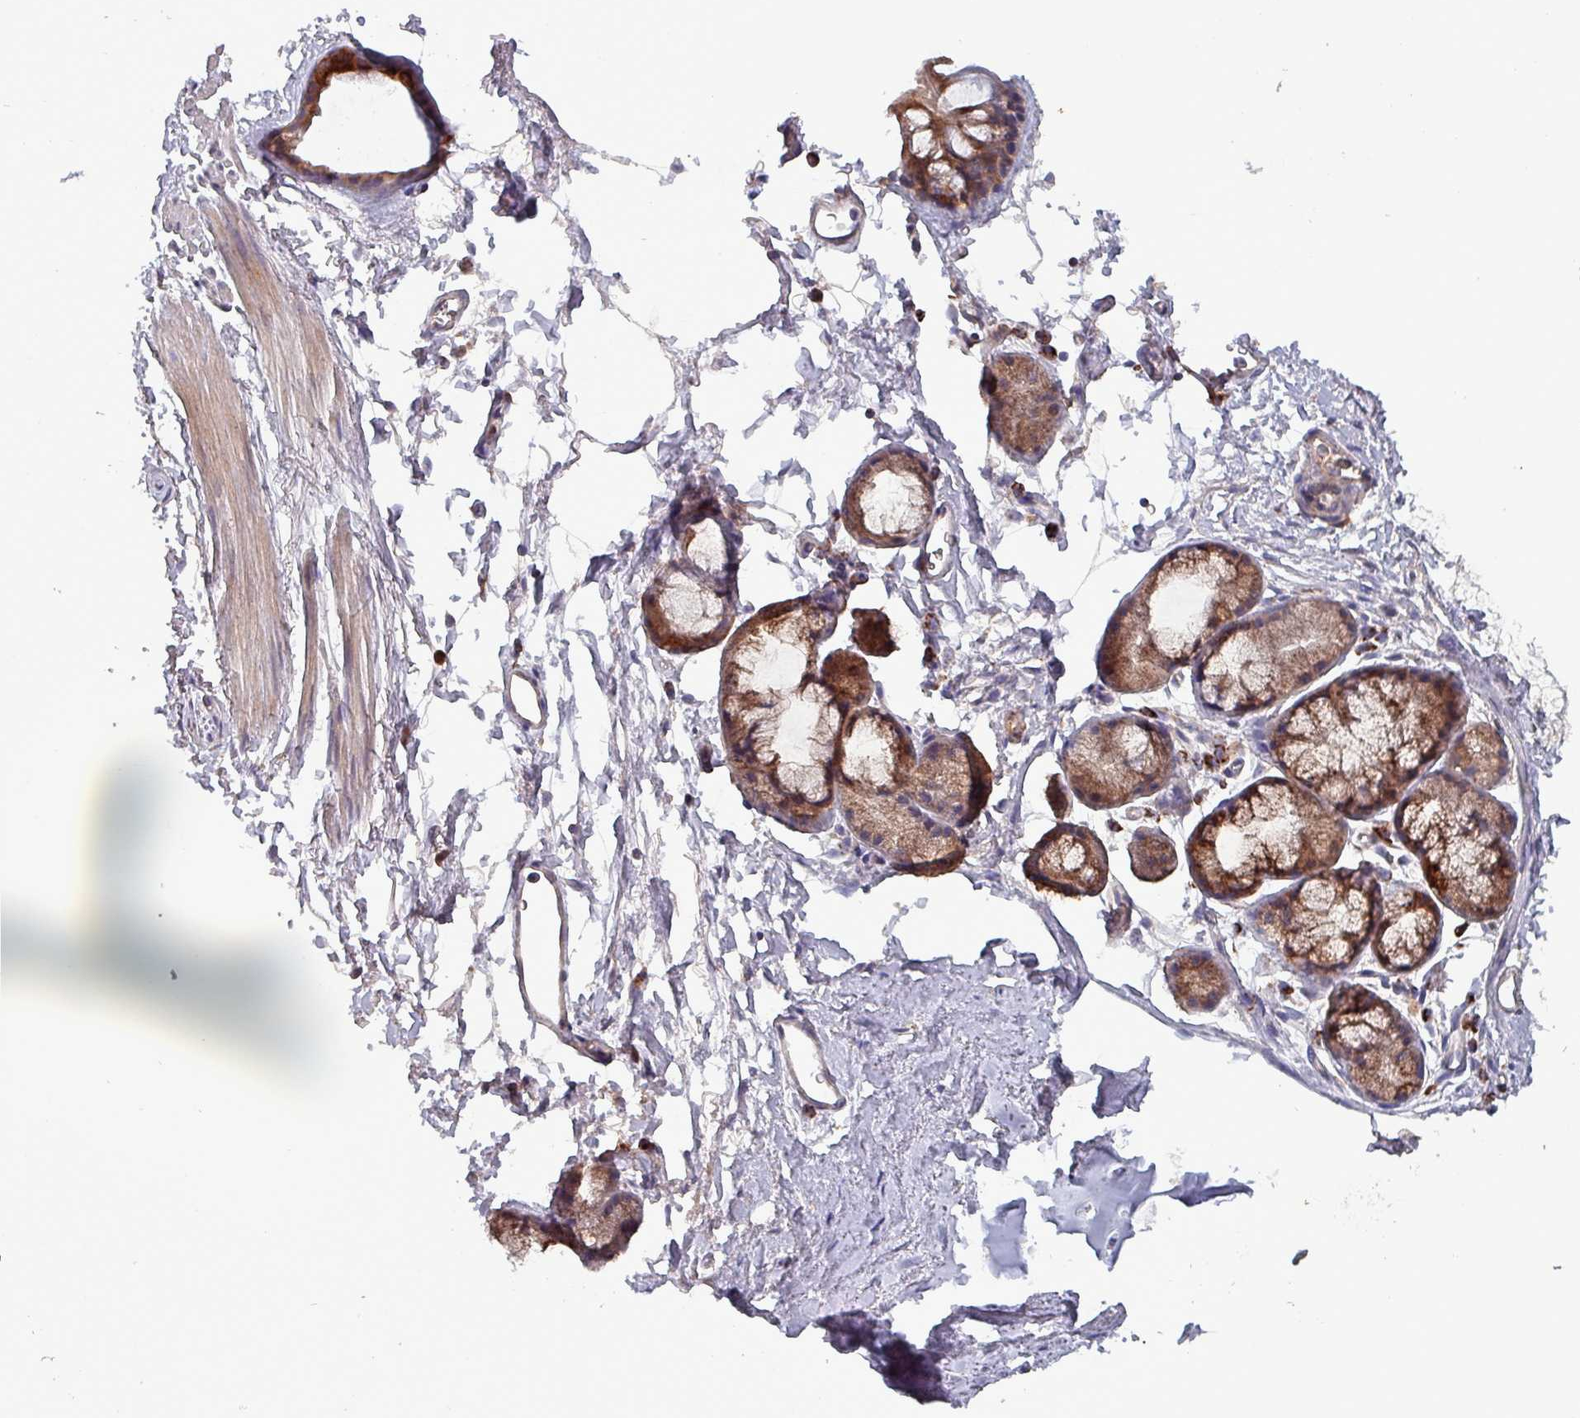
{"staining": {"intensity": "negative", "quantity": "none", "location": "none"}, "tissue": "adipose tissue", "cell_type": "Adipocytes", "image_type": "normal", "snomed": [{"axis": "morphology", "description": "Normal tissue, NOS"}, {"axis": "topography", "description": "Lymph node"}, {"axis": "topography", "description": "Cartilage tissue"}, {"axis": "topography", "description": "Bronchus"}], "caption": "Immunohistochemical staining of unremarkable adipose tissue exhibits no significant expression in adipocytes. The staining was performed using DAB (3,3'-diaminobenzidine) to visualize the protein expression in brown, while the nuclei were stained in blue with hematoxylin (Magnification: 20x).", "gene": "ZNF322", "patient": {"sex": "female", "age": 70}}